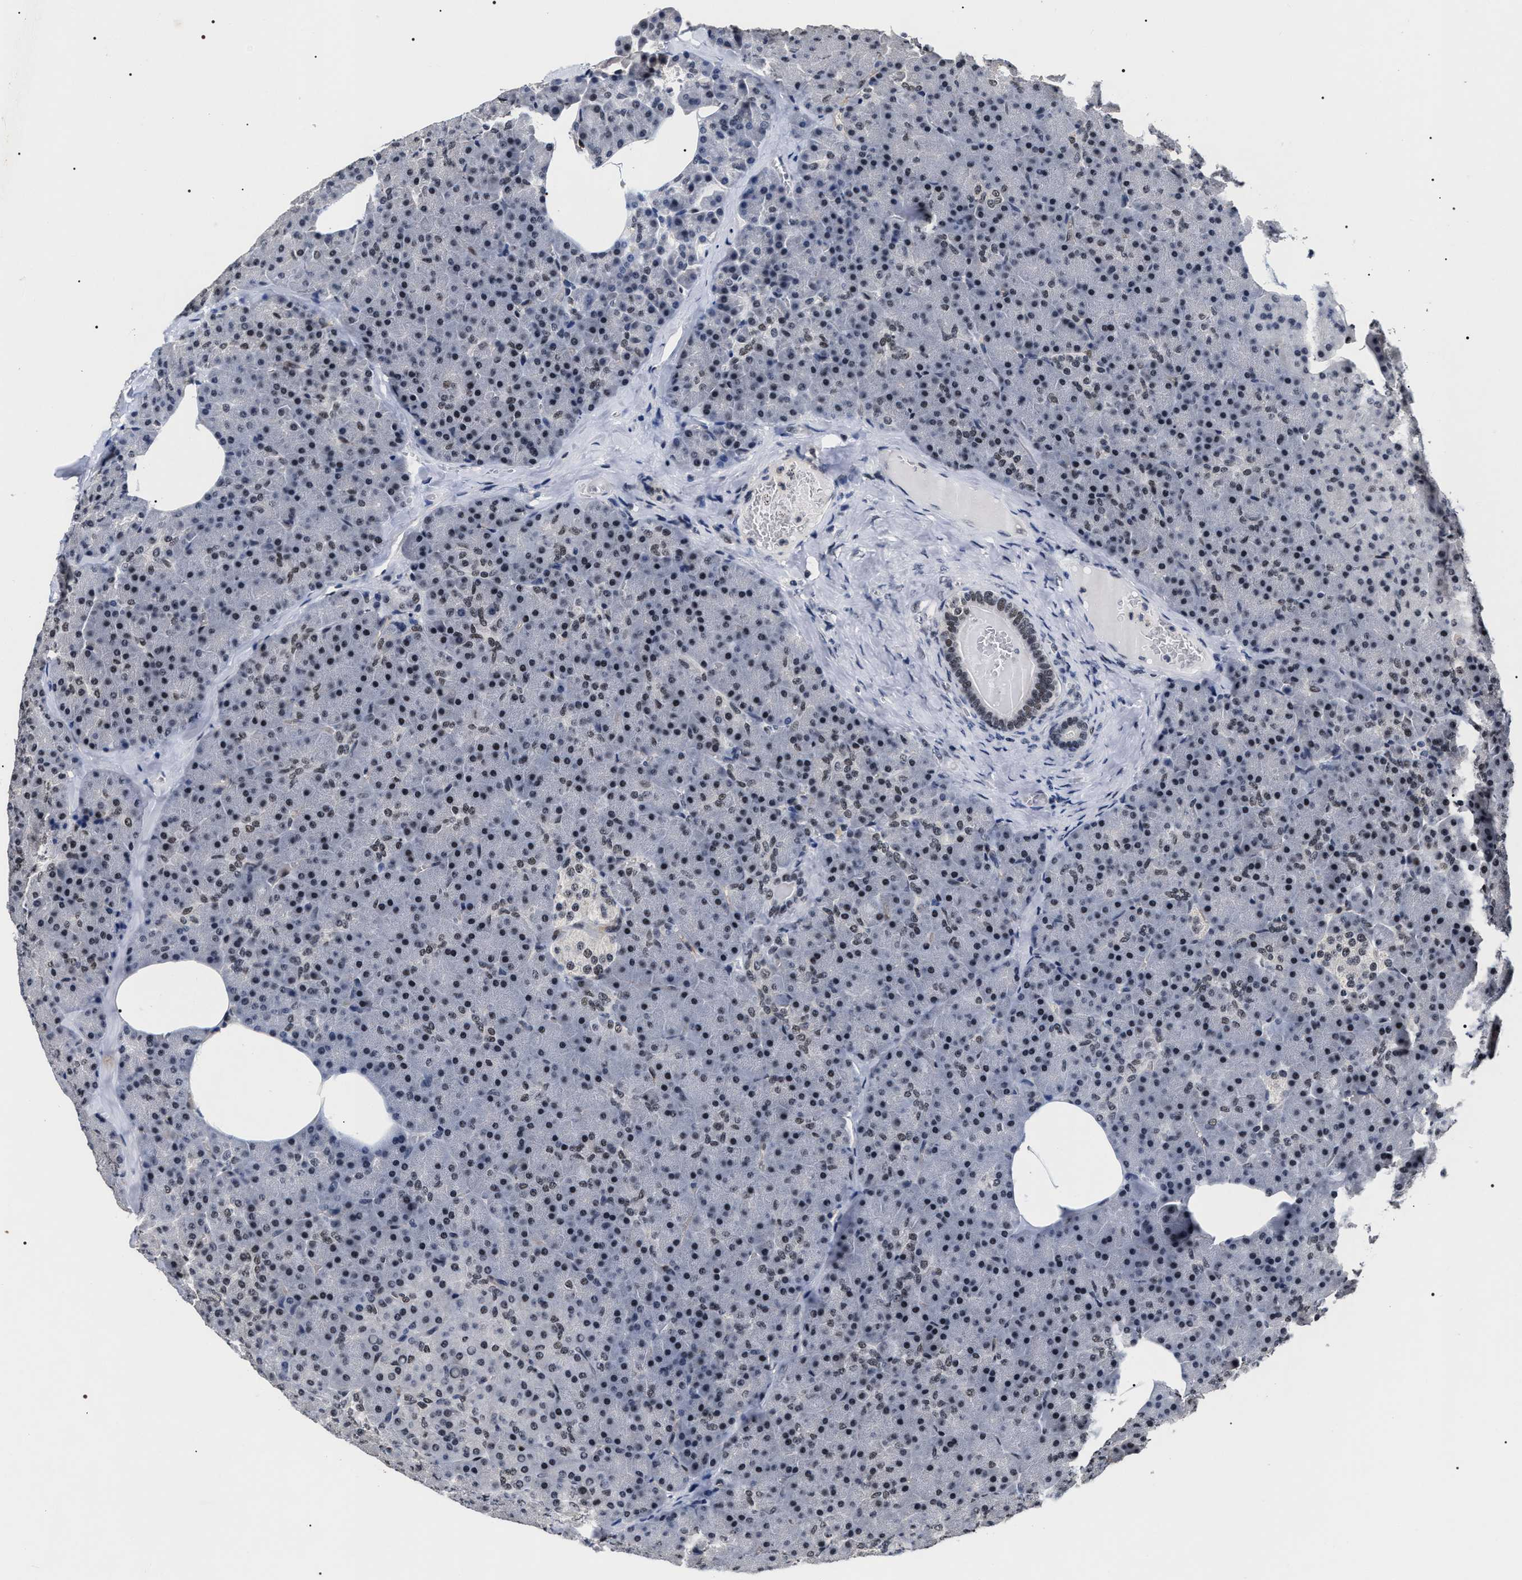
{"staining": {"intensity": "moderate", "quantity": "25%-75%", "location": "nuclear"}, "tissue": "pancreas", "cell_type": "Exocrine glandular cells", "image_type": "normal", "snomed": [{"axis": "morphology", "description": "Normal tissue, NOS"}, {"axis": "morphology", "description": "Carcinoid, malignant, NOS"}, {"axis": "topography", "description": "Pancreas"}], "caption": "The histopathology image demonstrates staining of benign pancreas, revealing moderate nuclear protein staining (brown color) within exocrine glandular cells. The staining was performed using DAB (3,3'-diaminobenzidine) to visualize the protein expression in brown, while the nuclei were stained in blue with hematoxylin (Magnification: 20x).", "gene": "RRP1B", "patient": {"sex": "female", "age": 35}}